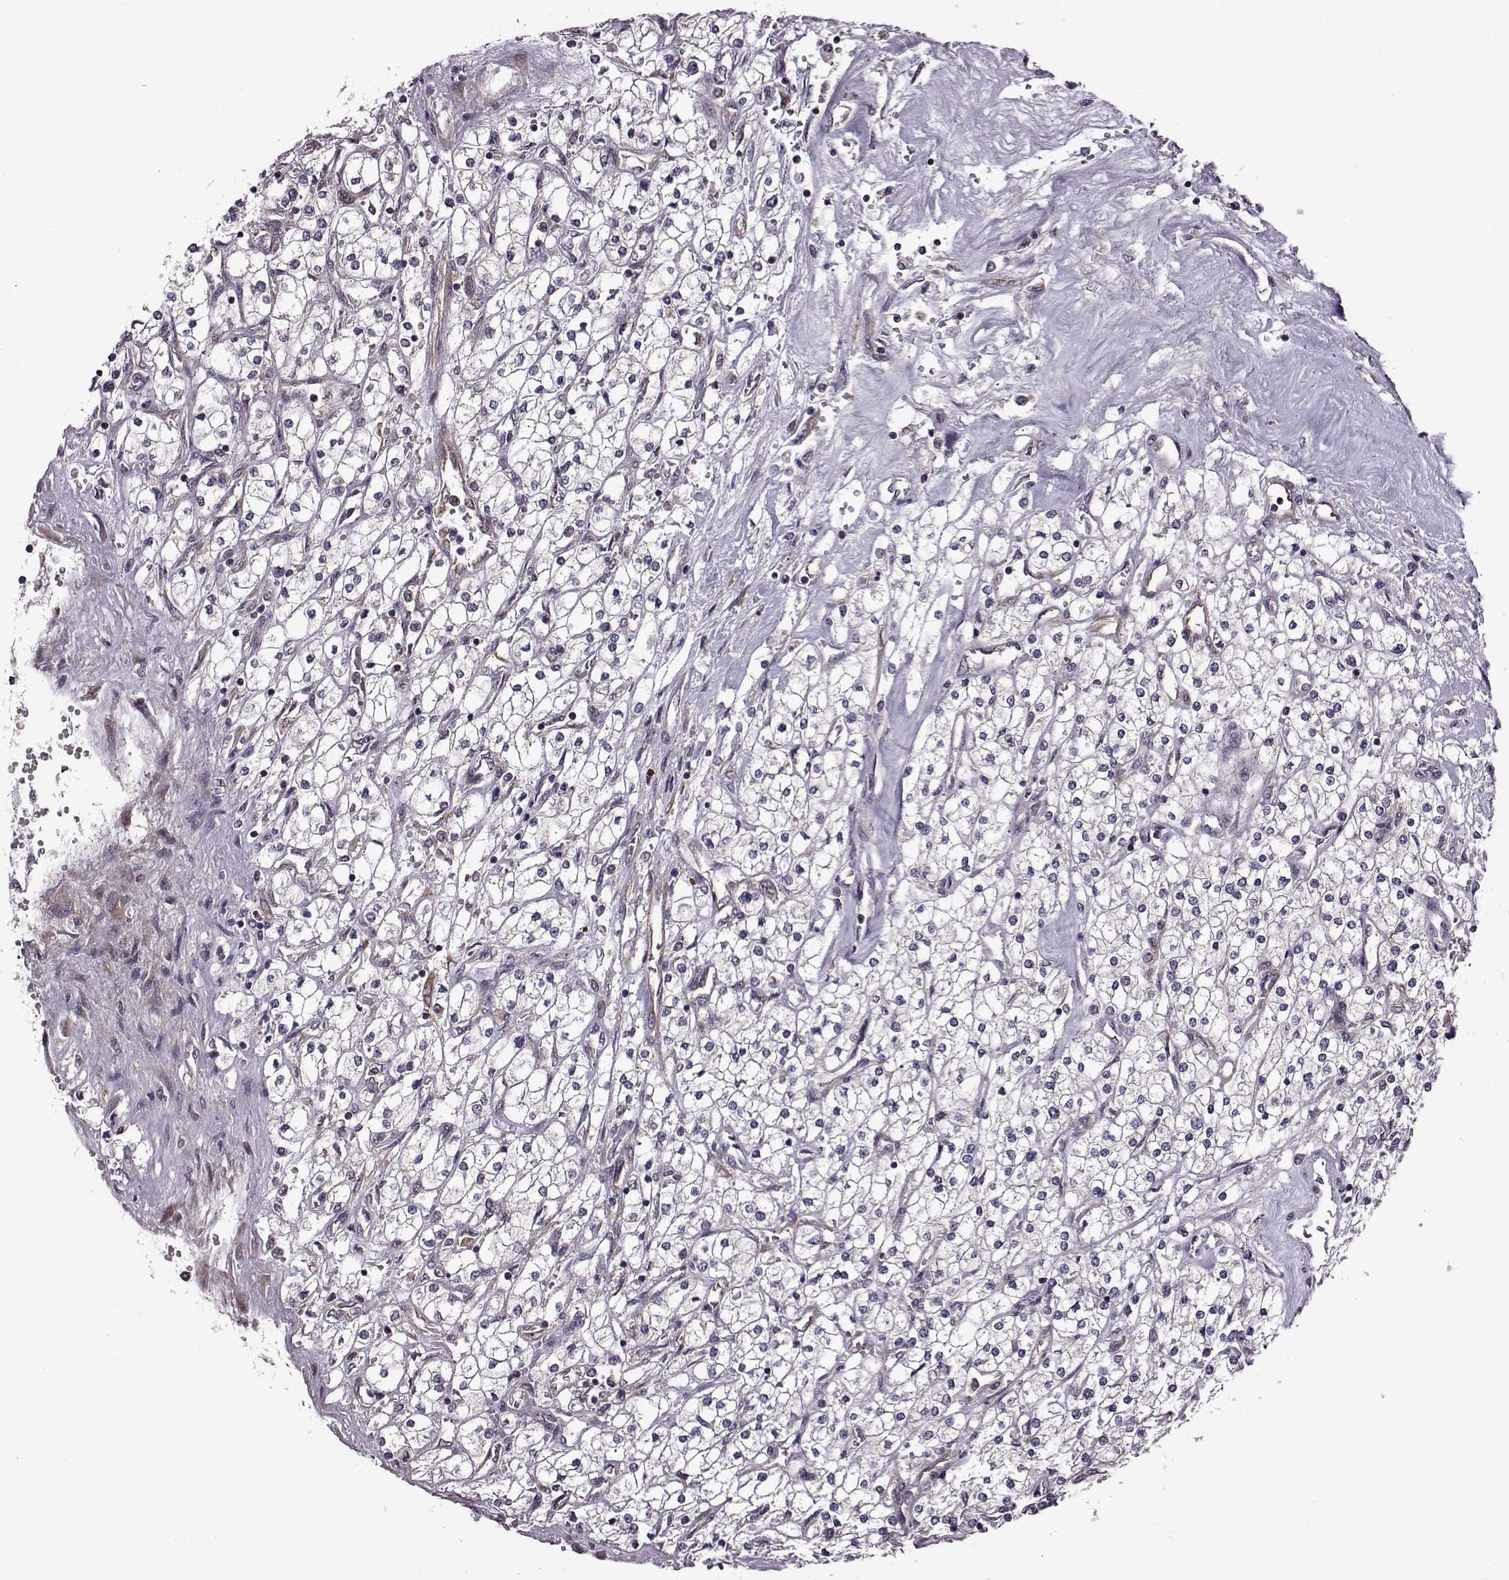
{"staining": {"intensity": "negative", "quantity": "none", "location": "none"}, "tissue": "renal cancer", "cell_type": "Tumor cells", "image_type": "cancer", "snomed": [{"axis": "morphology", "description": "Adenocarcinoma, NOS"}, {"axis": "topography", "description": "Kidney"}], "caption": "This is an immunohistochemistry image of human adenocarcinoma (renal). There is no positivity in tumor cells.", "gene": "URI1", "patient": {"sex": "male", "age": 80}}